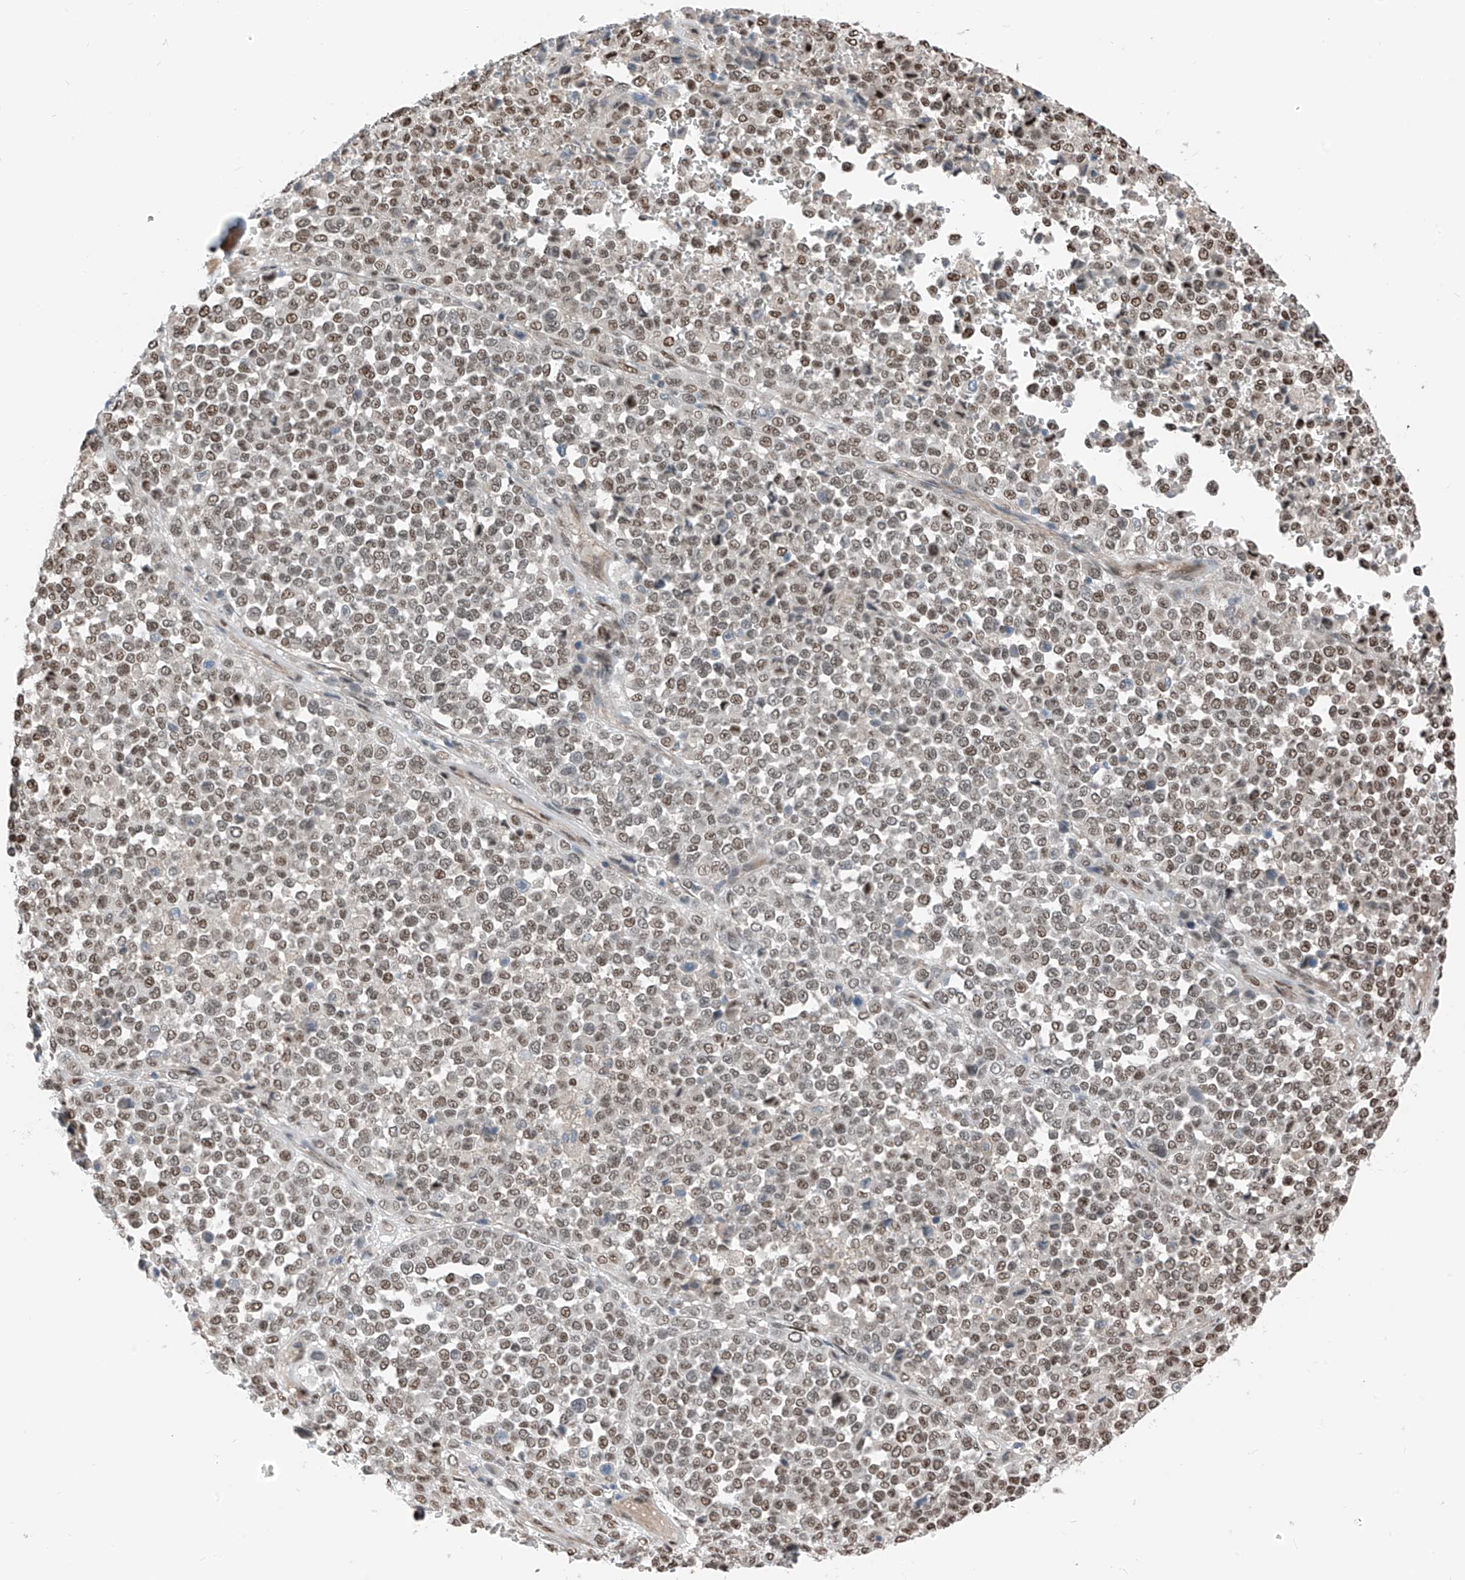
{"staining": {"intensity": "moderate", "quantity": ">75%", "location": "nuclear"}, "tissue": "melanoma", "cell_type": "Tumor cells", "image_type": "cancer", "snomed": [{"axis": "morphology", "description": "Malignant melanoma, Metastatic site"}, {"axis": "topography", "description": "Pancreas"}], "caption": "Protein staining of malignant melanoma (metastatic site) tissue exhibits moderate nuclear staining in about >75% of tumor cells. (Stains: DAB (3,3'-diaminobenzidine) in brown, nuclei in blue, Microscopy: brightfield microscopy at high magnification).", "gene": "RBP7", "patient": {"sex": "female", "age": 30}}